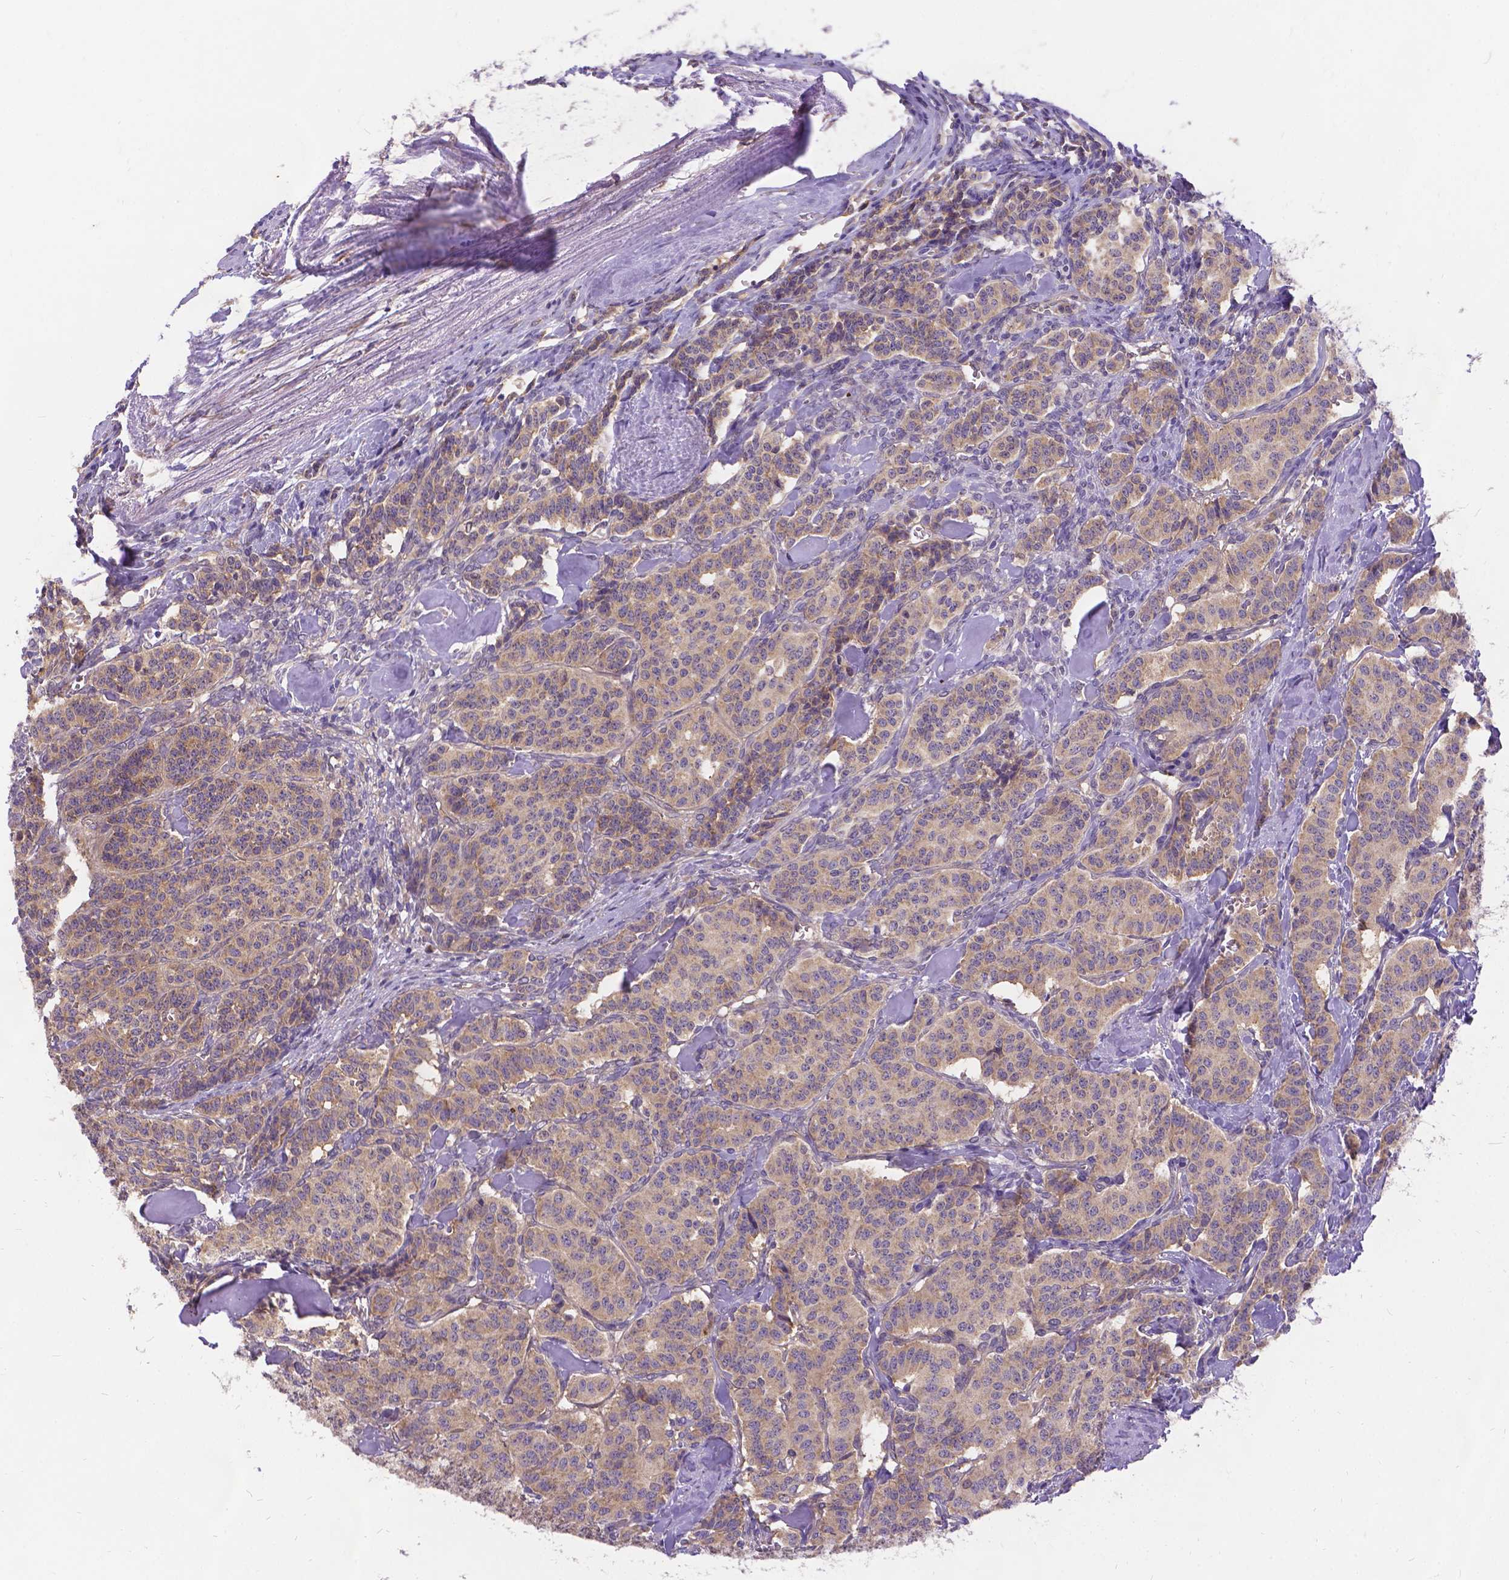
{"staining": {"intensity": "weak", "quantity": ">75%", "location": "cytoplasmic/membranous"}, "tissue": "carcinoid", "cell_type": "Tumor cells", "image_type": "cancer", "snomed": [{"axis": "morphology", "description": "Normal tissue, NOS"}, {"axis": "morphology", "description": "Carcinoid, malignant, NOS"}, {"axis": "topography", "description": "Lung"}], "caption": "A brown stain shows weak cytoplasmic/membranous expression of a protein in human carcinoid tumor cells. (IHC, brightfield microscopy, high magnification).", "gene": "DENND6A", "patient": {"sex": "female", "age": 46}}